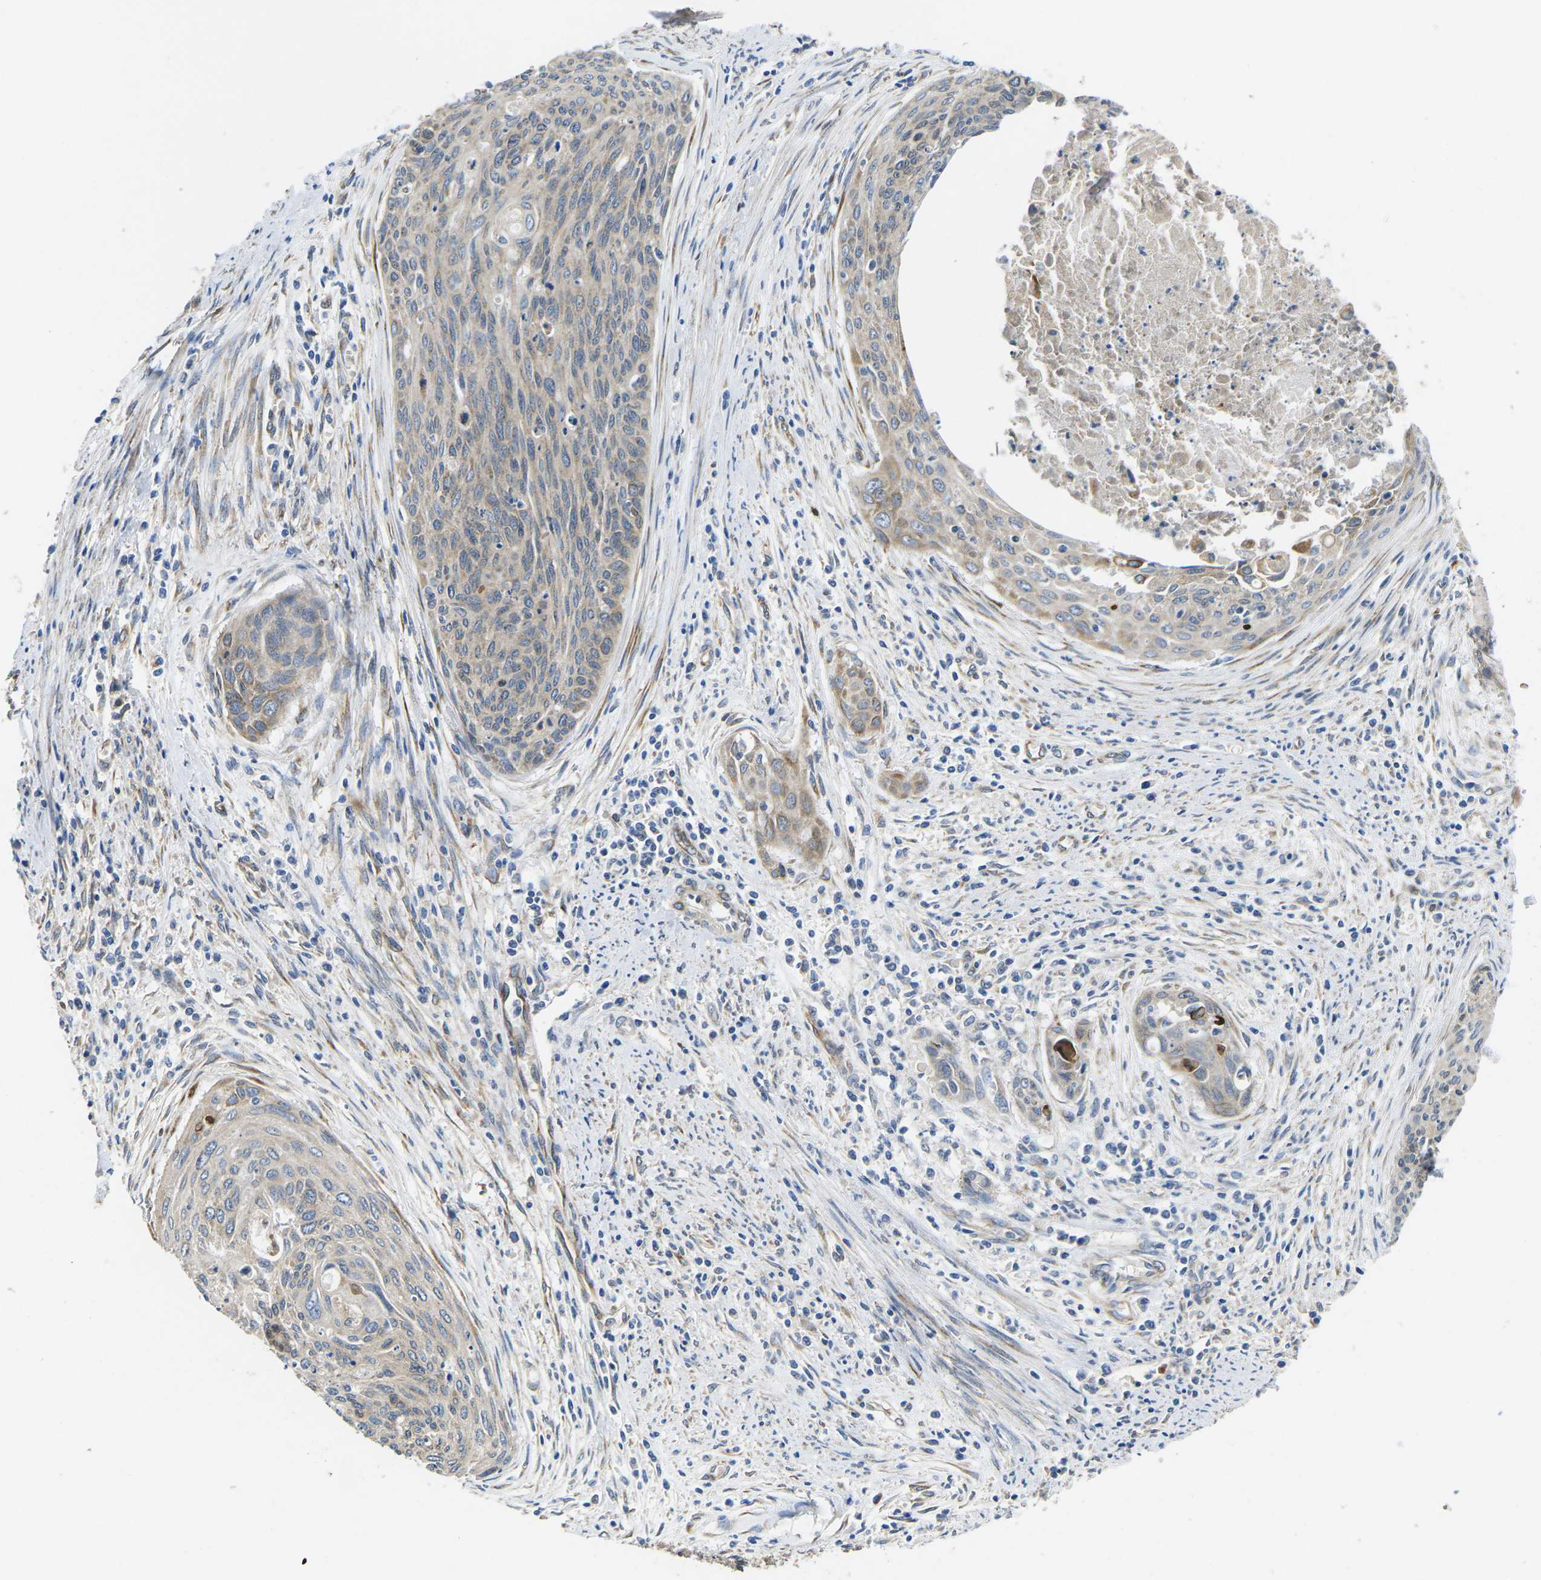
{"staining": {"intensity": "moderate", "quantity": "25%-75%", "location": "cytoplasmic/membranous"}, "tissue": "cervical cancer", "cell_type": "Tumor cells", "image_type": "cancer", "snomed": [{"axis": "morphology", "description": "Squamous cell carcinoma, NOS"}, {"axis": "topography", "description": "Cervix"}], "caption": "Cervical squamous cell carcinoma stained for a protein reveals moderate cytoplasmic/membranous positivity in tumor cells.", "gene": "PDZD8", "patient": {"sex": "female", "age": 55}}